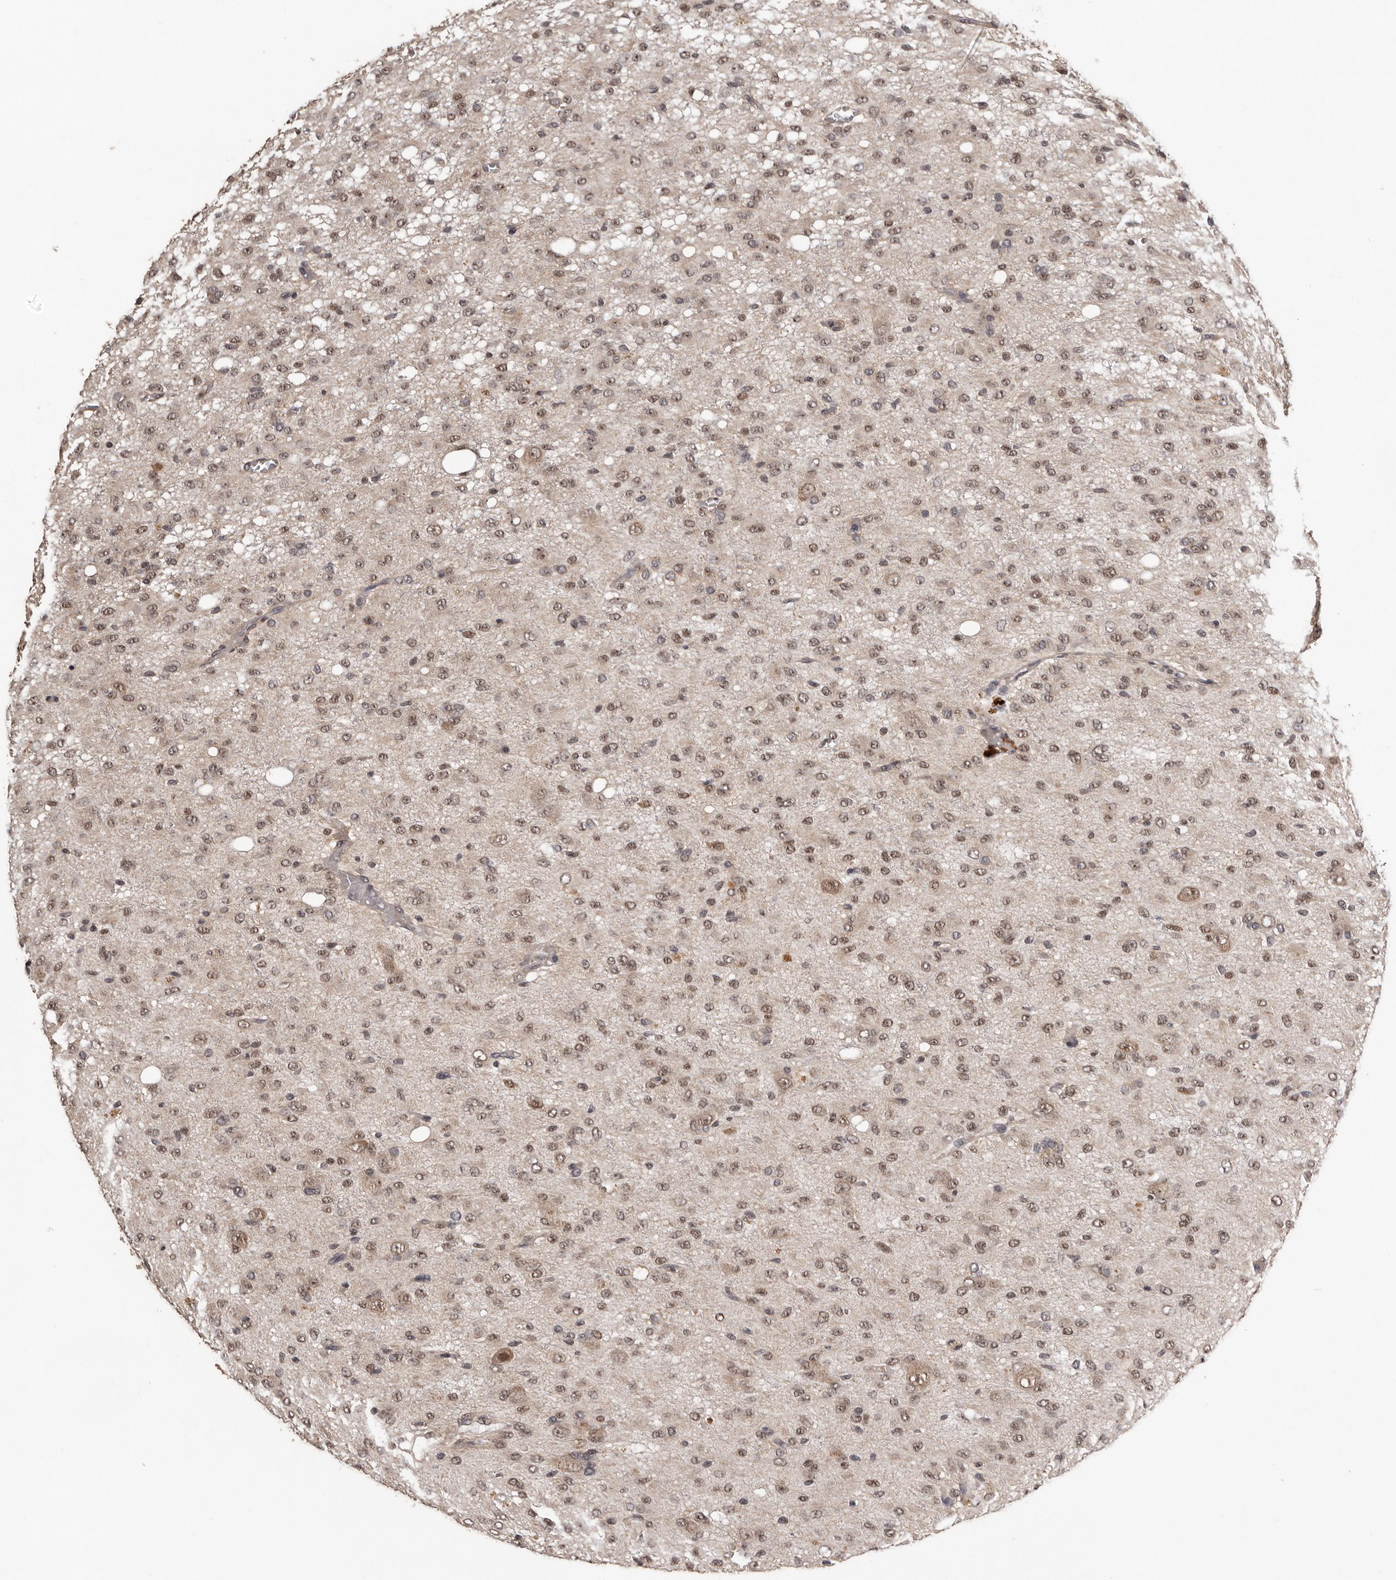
{"staining": {"intensity": "weak", "quantity": ">75%", "location": "nuclear"}, "tissue": "glioma", "cell_type": "Tumor cells", "image_type": "cancer", "snomed": [{"axis": "morphology", "description": "Glioma, malignant, High grade"}, {"axis": "topography", "description": "Brain"}], "caption": "Weak nuclear staining for a protein is seen in about >75% of tumor cells of high-grade glioma (malignant) using IHC.", "gene": "VPS37A", "patient": {"sex": "female", "age": 59}}